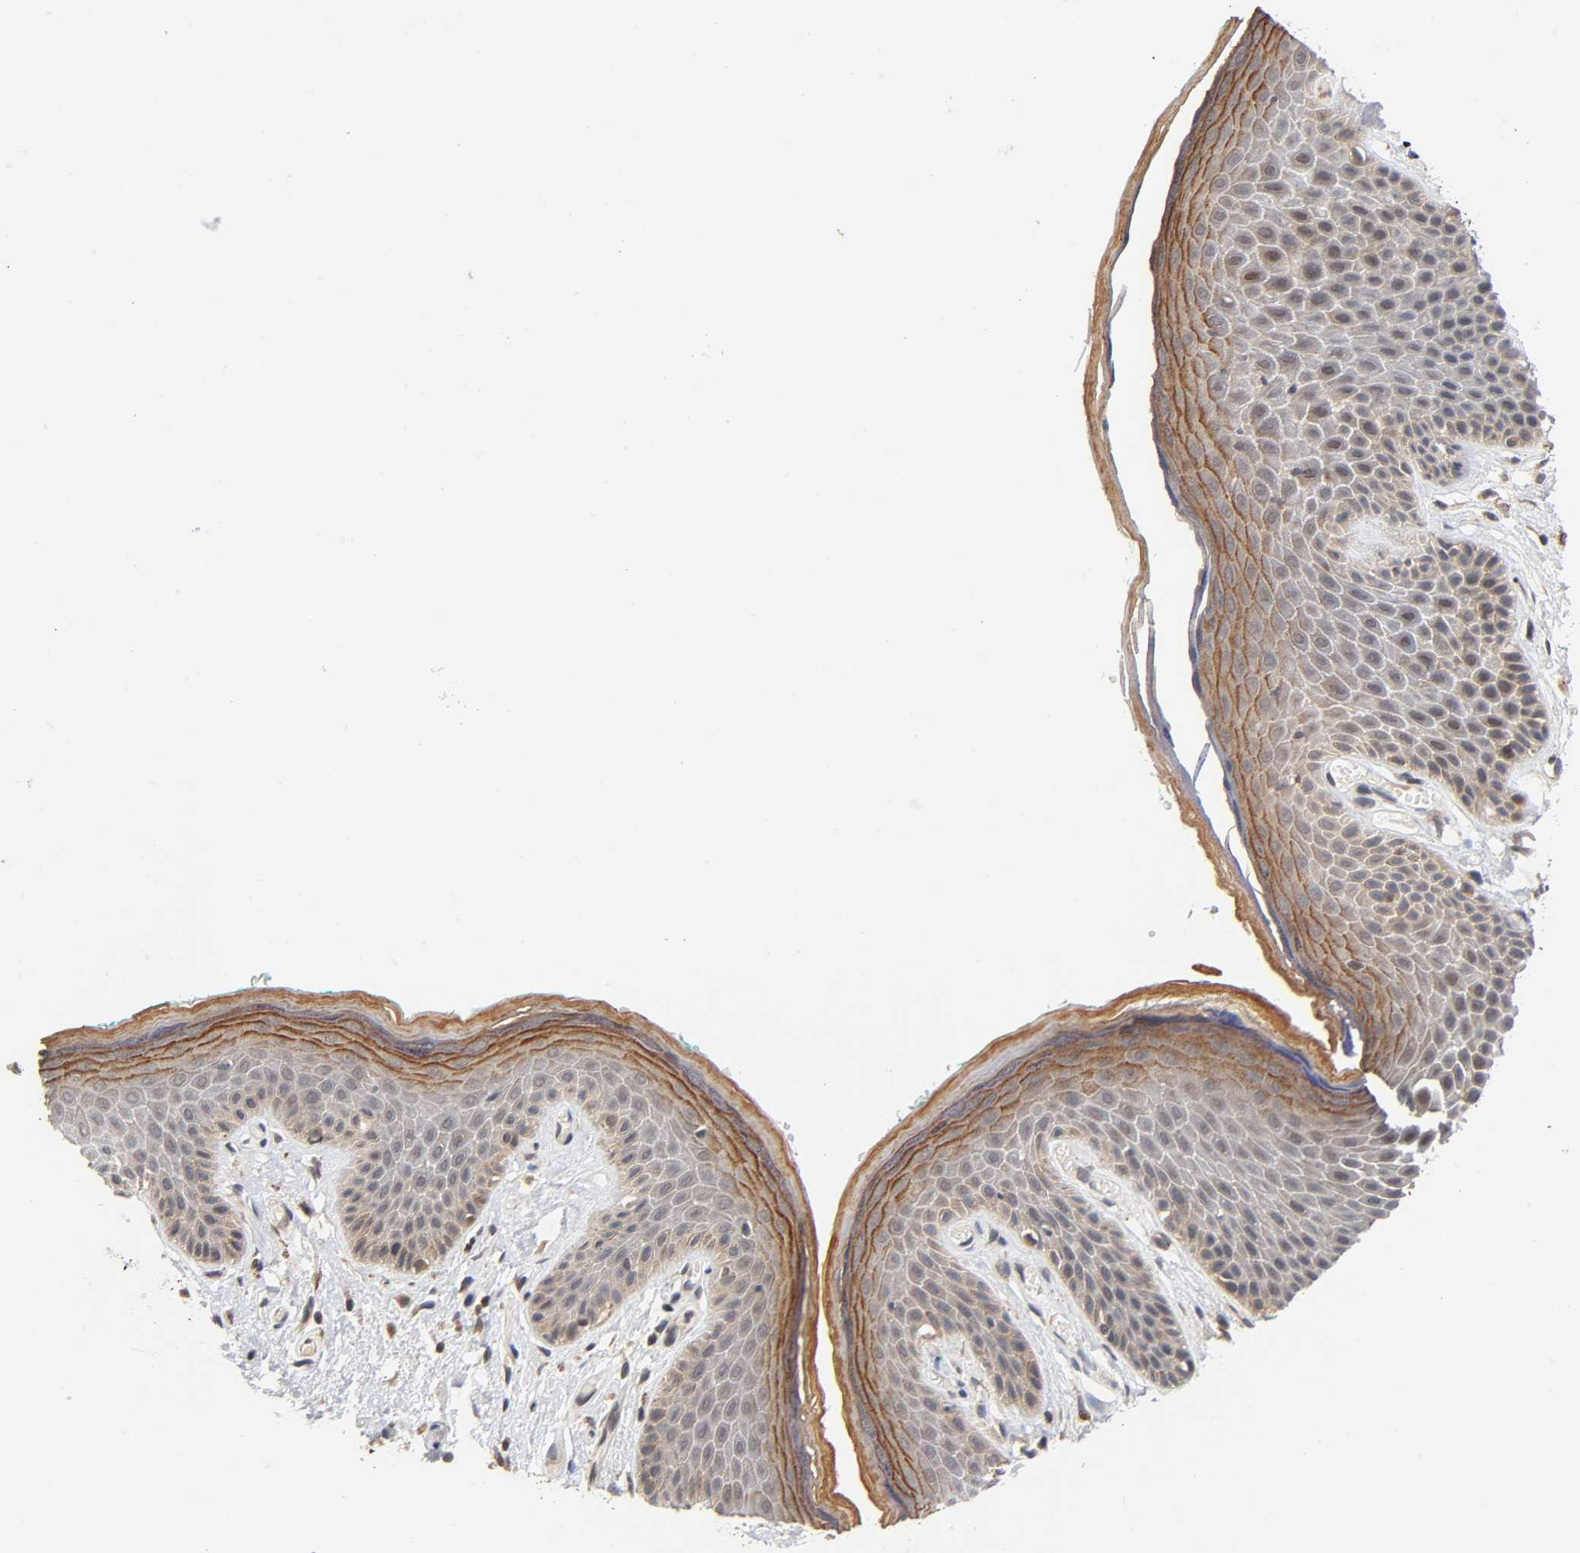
{"staining": {"intensity": "moderate", "quantity": "<25%", "location": "cytoplasmic/membranous"}, "tissue": "skin", "cell_type": "Epidermal cells", "image_type": "normal", "snomed": [{"axis": "morphology", "description": "Normal tissue, NOS"}, {"axis": "topography", "description": "Anal"}], "caption": "A brown stain labels moderate cytoplasmic/membranous staining of a protein in epidermal cells of unremarkable human skin.", "gene": "PRKAB1", "patient": {"sex": "male", "age": 74}}